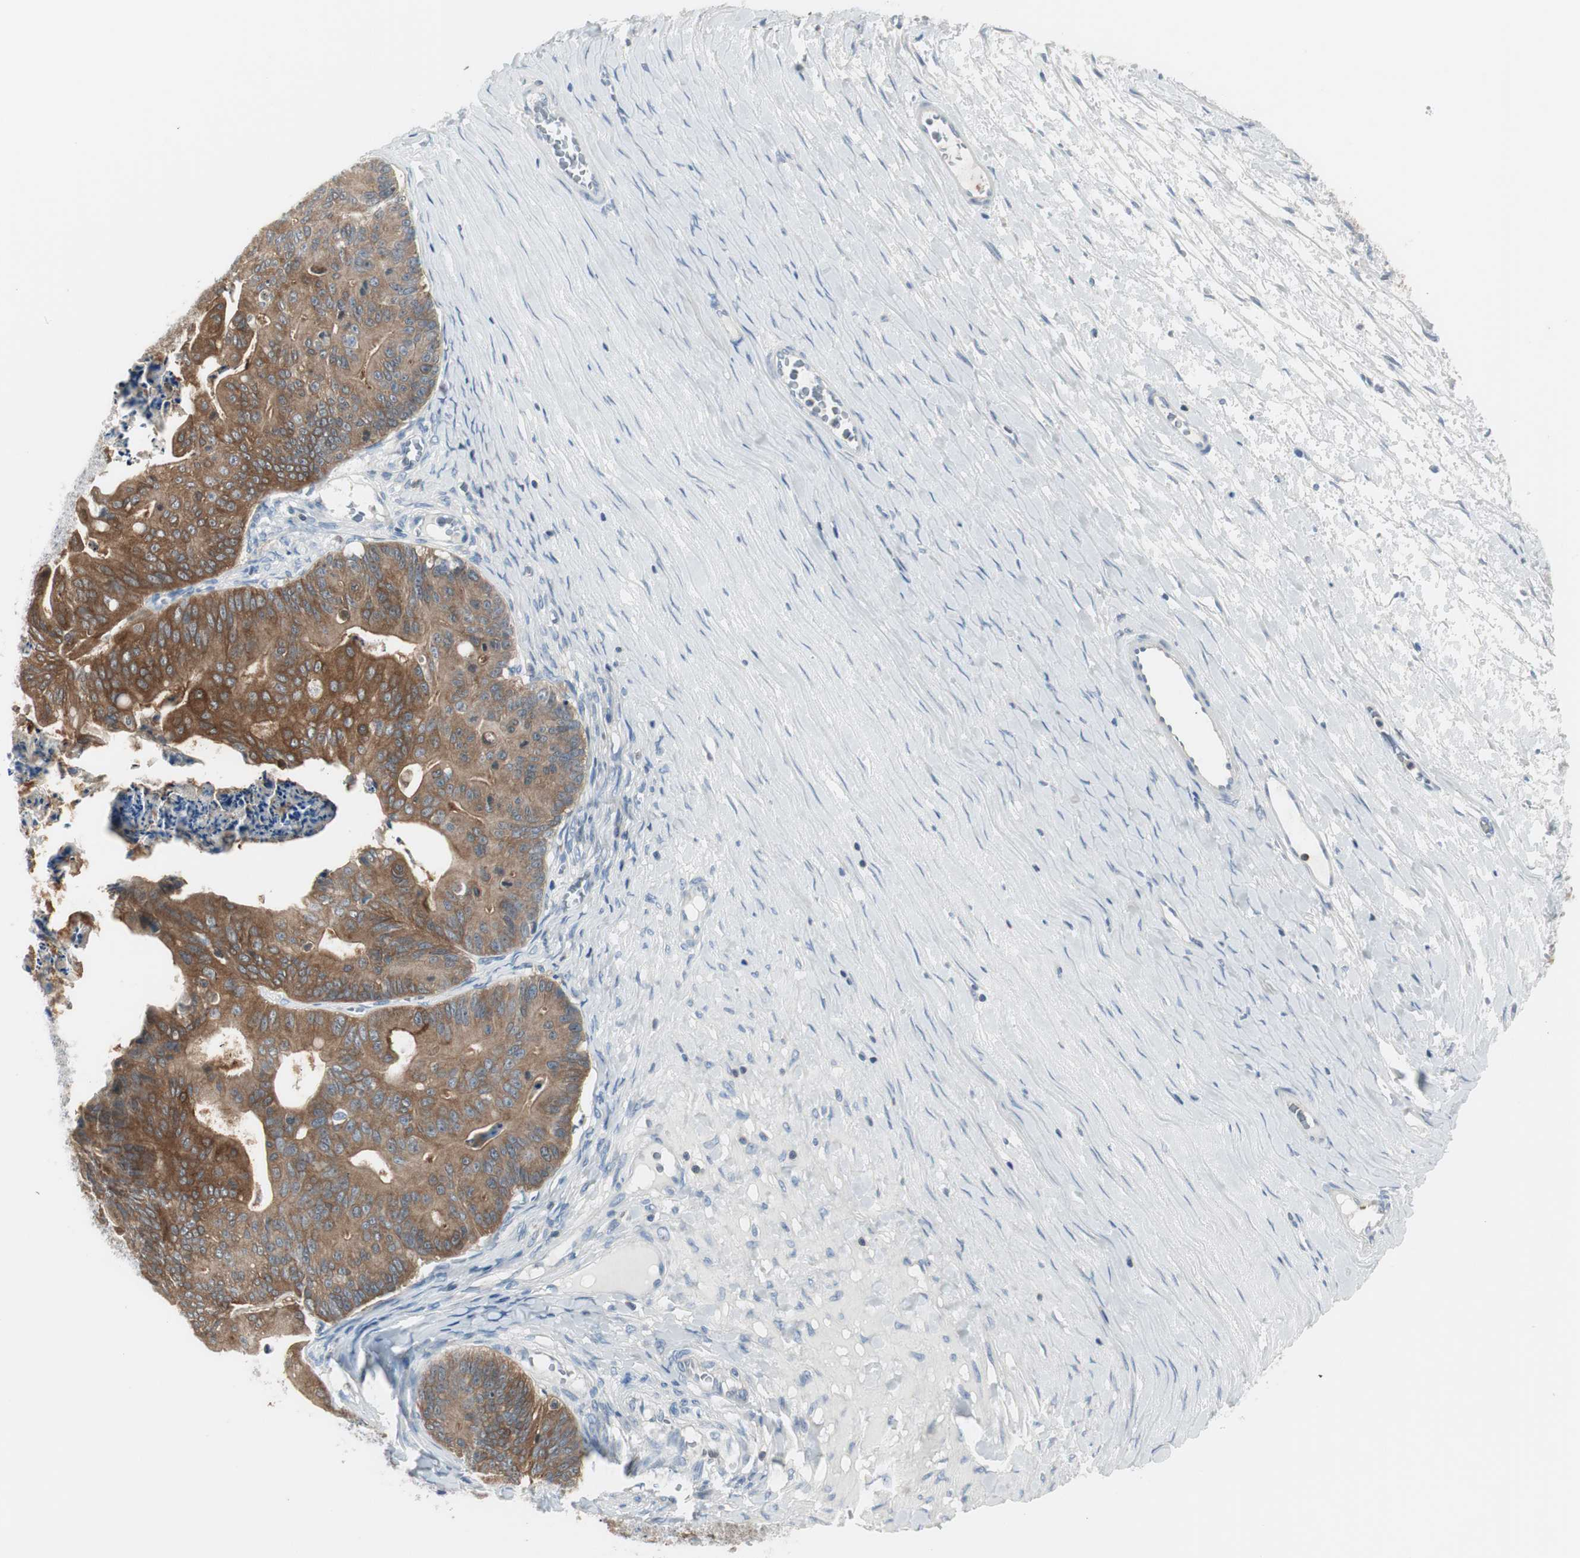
{"staining": {"intensity": "moderate", "quantity": ">75%", "location": "cytoplasmic/membranous"}, "tissue": "ovarian cancer", "cell_type": "Tumor cells", "image_type": "cancer", "snomed": [{"axis": "morphology", "description": "Cystadenocarcinoma, mucinous, NOS"}, {"axis": "topography", "description": "Ovary"}], "caption": "The histopathology image demonstrates a brown stain indicating the presence of a protein in the cytoplasmic/membranous of tumor cells in ovarian mucinous cystadenocarcinoma. The staining was performed using DAB (3,3'-diaminobenzidine), with brown indicating positive protein expression. Nuclei are stained blue with hematoxylin.", "gene": "SLC9A3R1", "patient": {"sex": "female", "age": 37}}